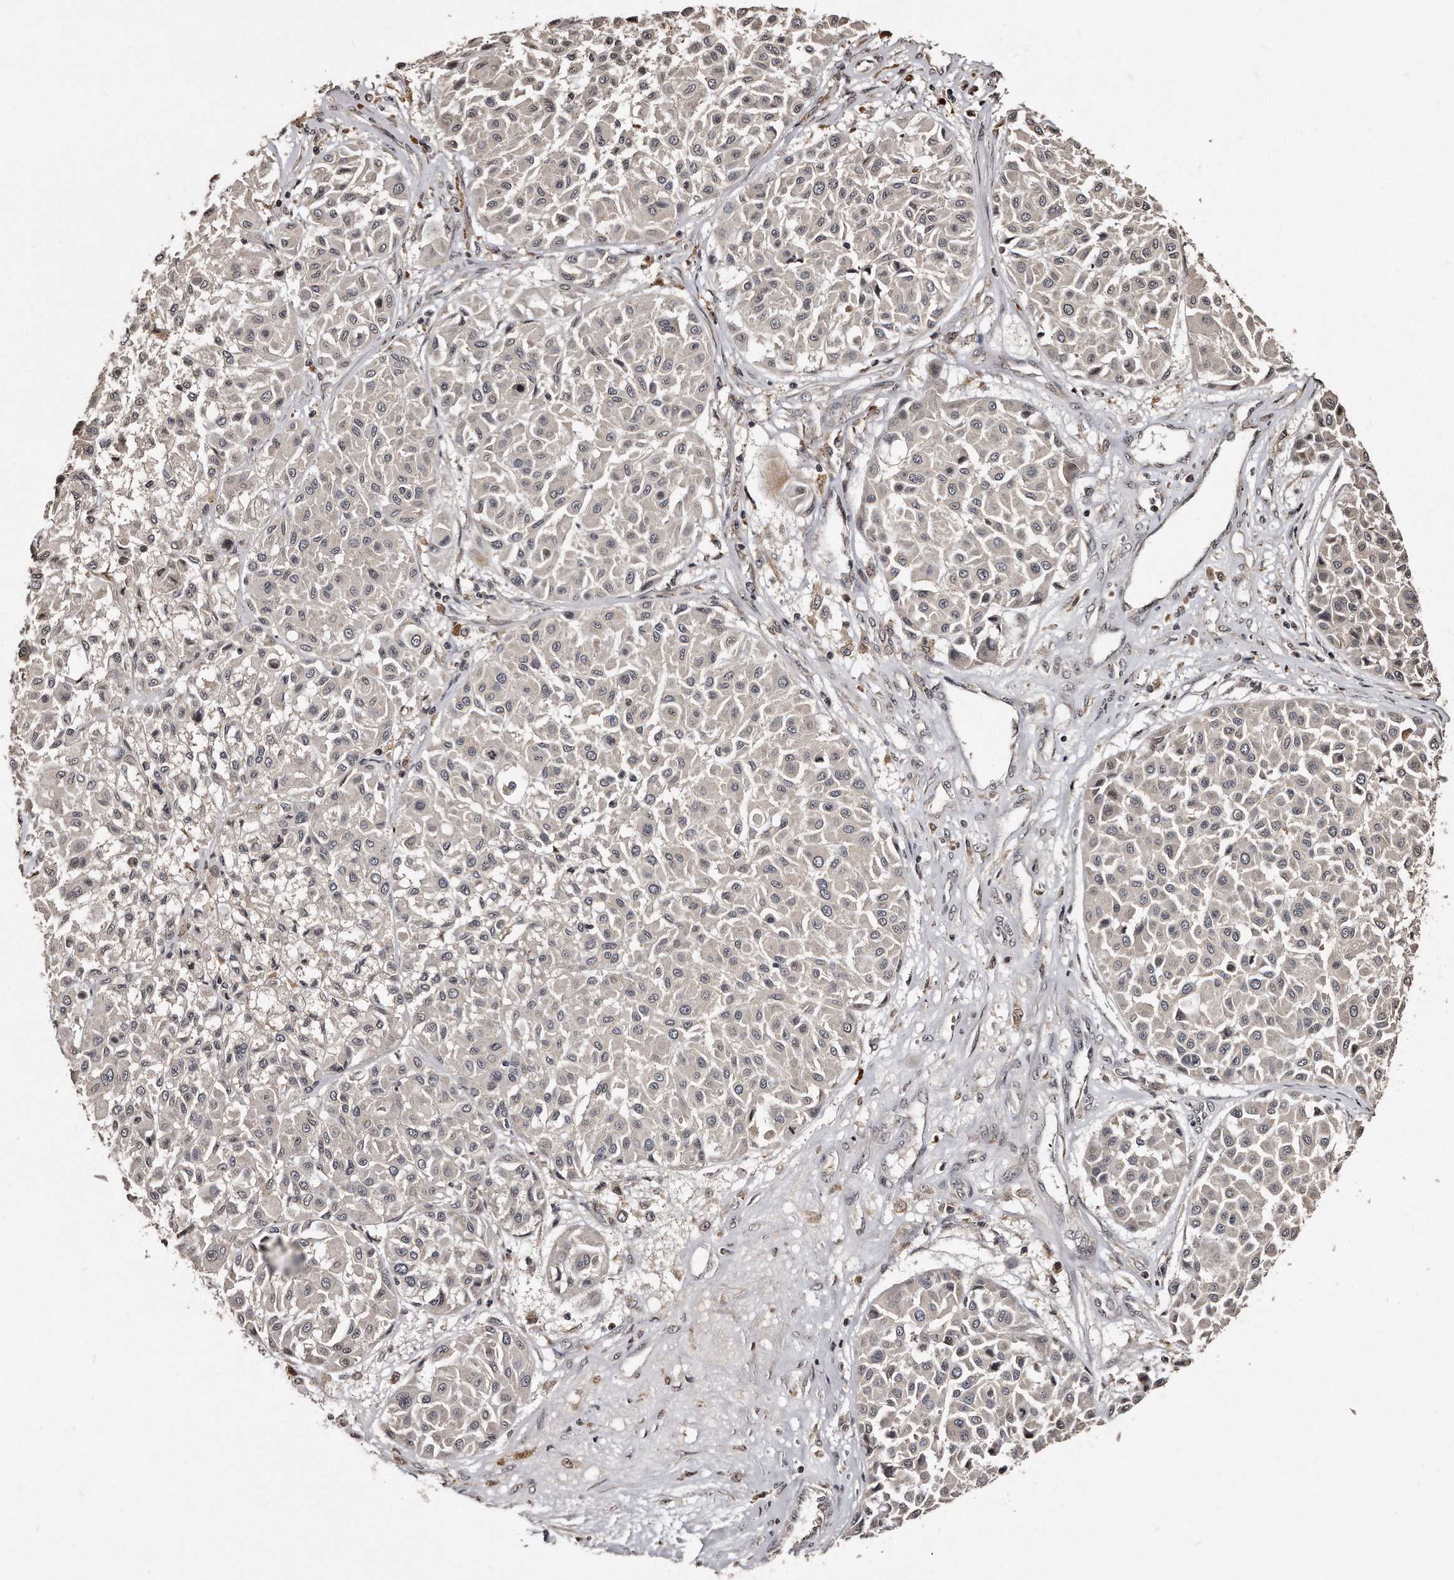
{"staining": {"intensity": "negative", "quantity": "none", "location": "none"}, "tissue": "melanoma", "cell_type": "Tumor cells", "image_type": "cancer", "snomed": [{"axis": "morphology", "description": "Malignant melanoma, Metastatic site"}, {"axis": "topography", "description": "Soft tissue"}], "caption": "Immunohistochemical staining of human malignant melanoma (metastatic site) exhibits no significant positivity in tumor cells.", "gene": "TSHR", "patient": {"sex": "male", "age": 41}}